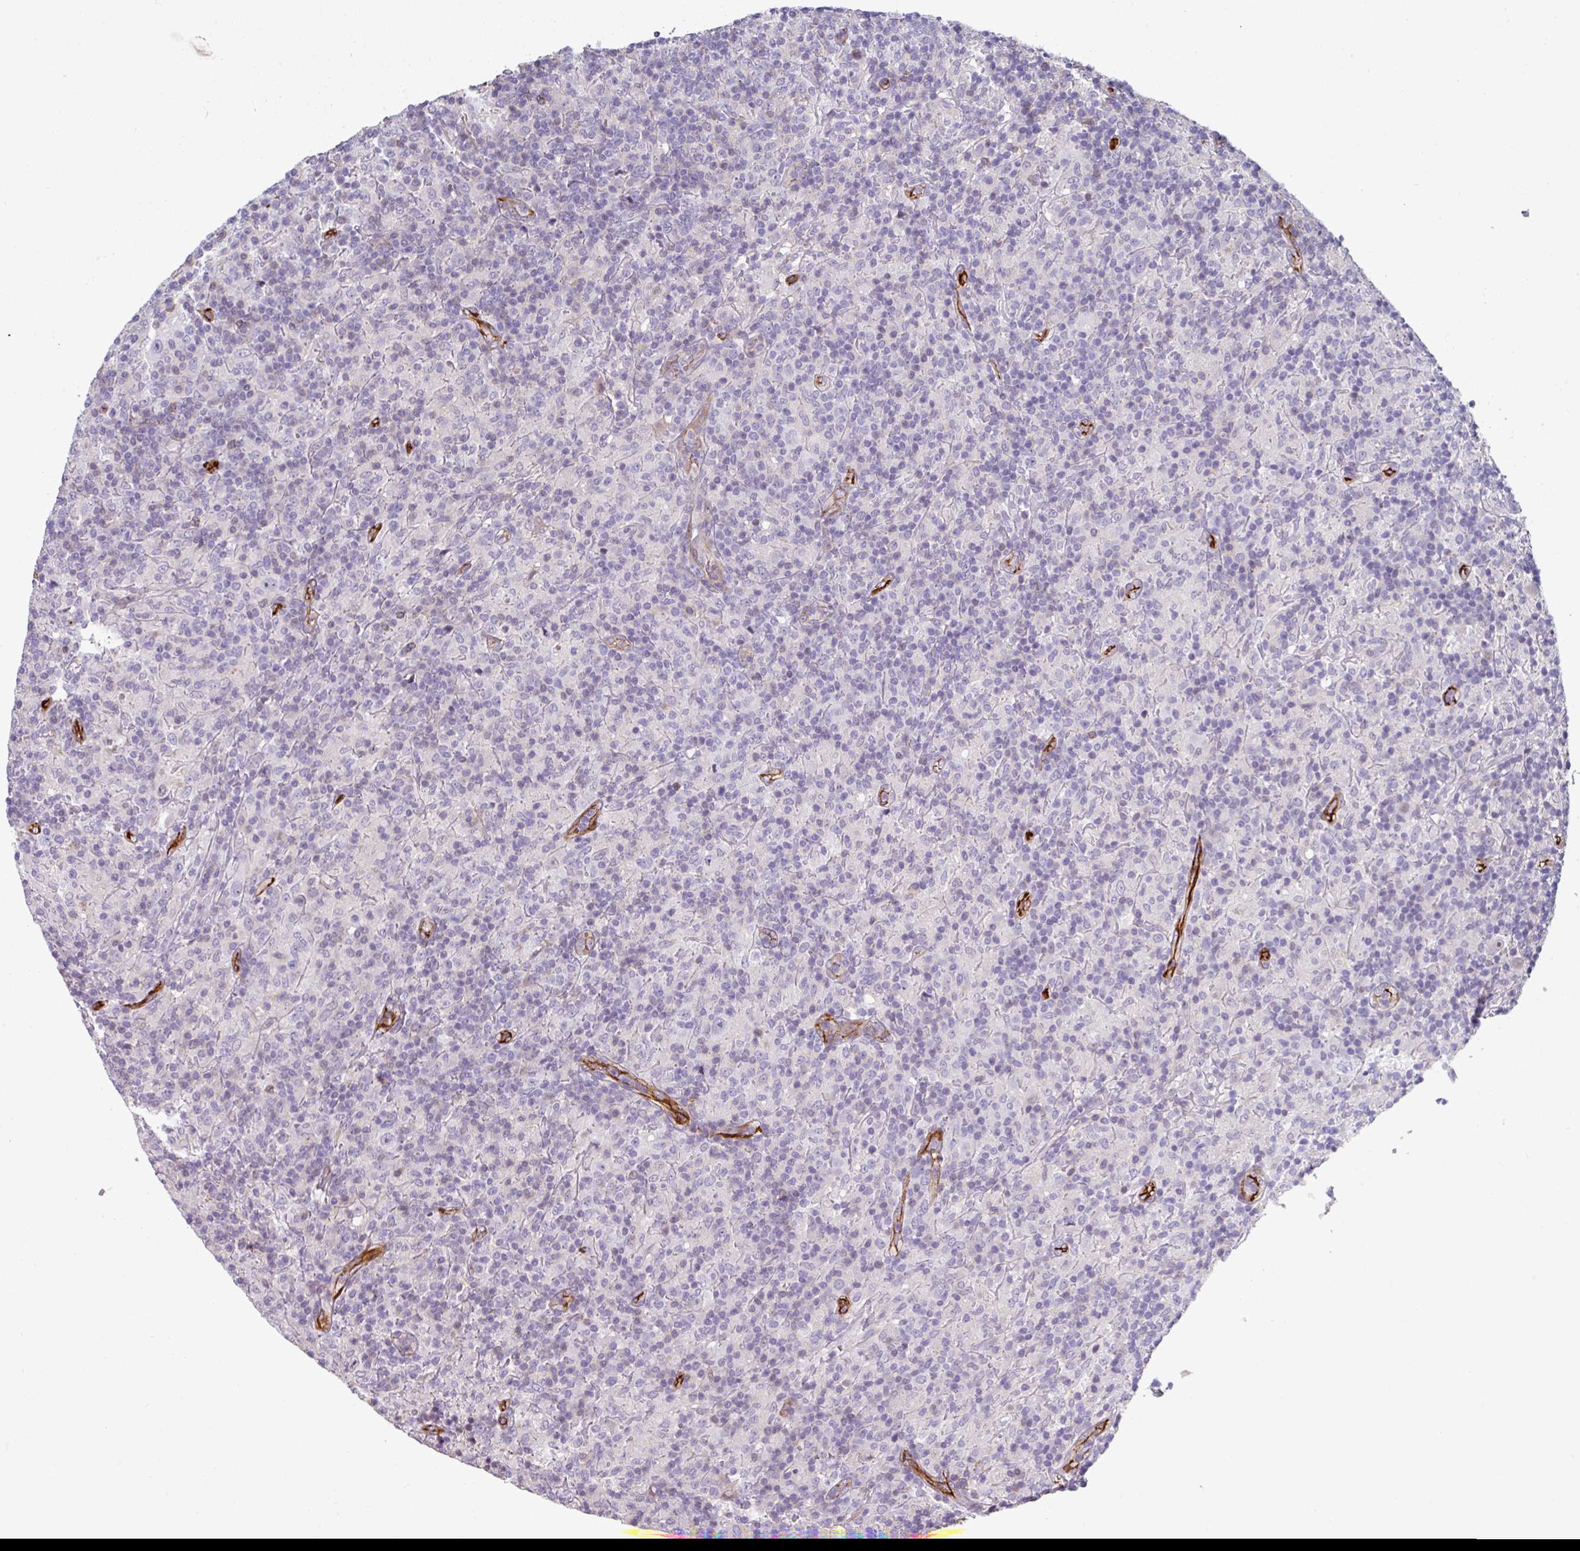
{"staining": {"intensity": "negative", "quantity": "none", "location": "none"}, "tissue": "lymphoma", "cell_type": "Tumor cells", "image_type": "cancer", "snomed": [{"axis": "morphology", "description": "Hodgkin's disease, NOS"}, {"axis": "topography", "description": "Lymph node"}], "caption": "A micrograph of Hodgkin's disease stained for a protein demonstrates no brown staining in tumor cells.", "gene": "BEND5", "patient": {"sex": "male", "age": 70}}